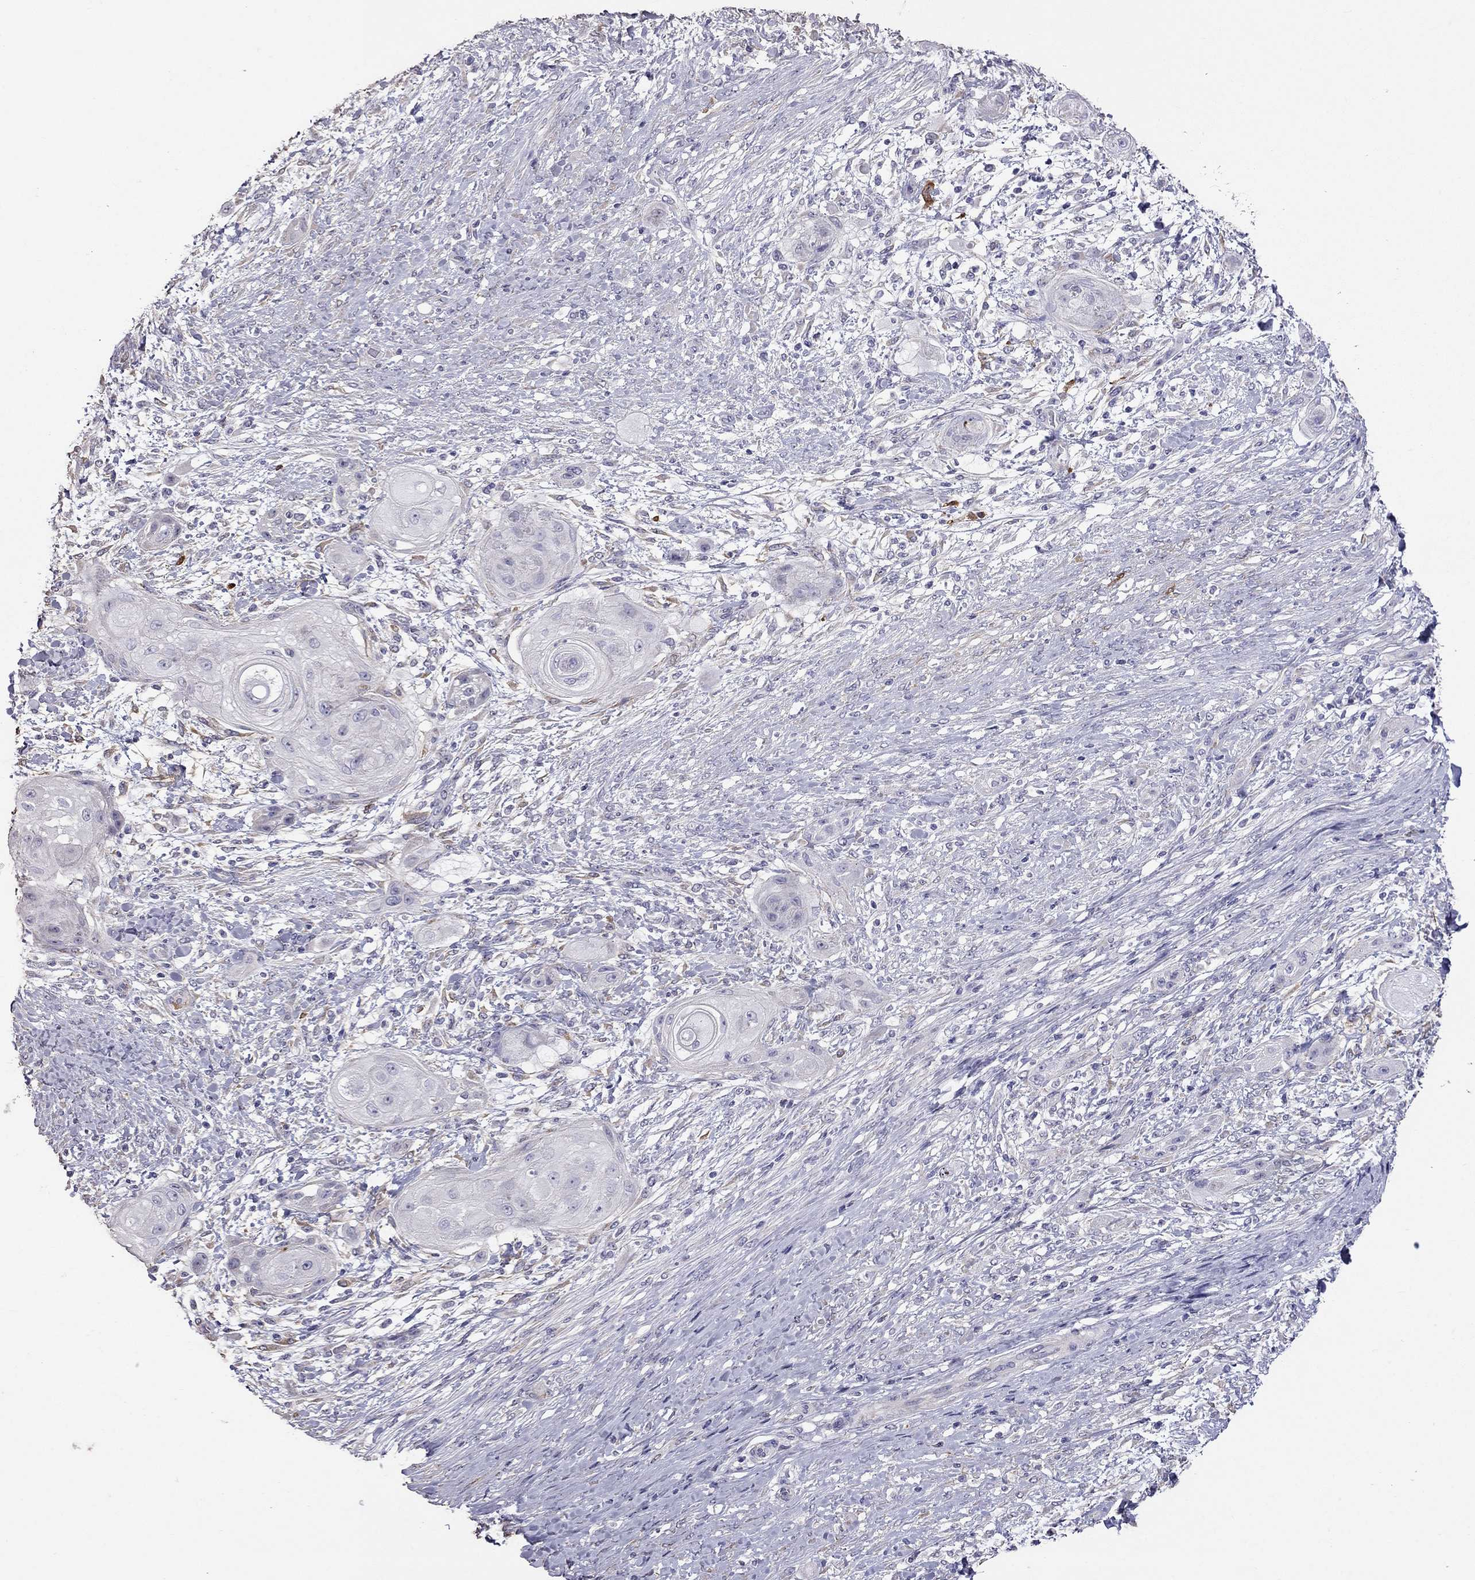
{"staining": {"intensity": "negative", "quantity": "none", "location": "none"}, "tissue": "skin cancer", "cell_type": "Tumor cells", "image_type": "cancer", "snomed": [{"axis": "morphology", "description": "Squamous cell carcinoma, NOS"}, {"axis": "topography", "description": "Skin"}], "caption": "Human skin squamous cell carcinoma stained for a protein using immunohistochemistry exhibits no positivity in tumor cells.", "gene": "AK5", "patient": {"sex": "male", "age": 62}}